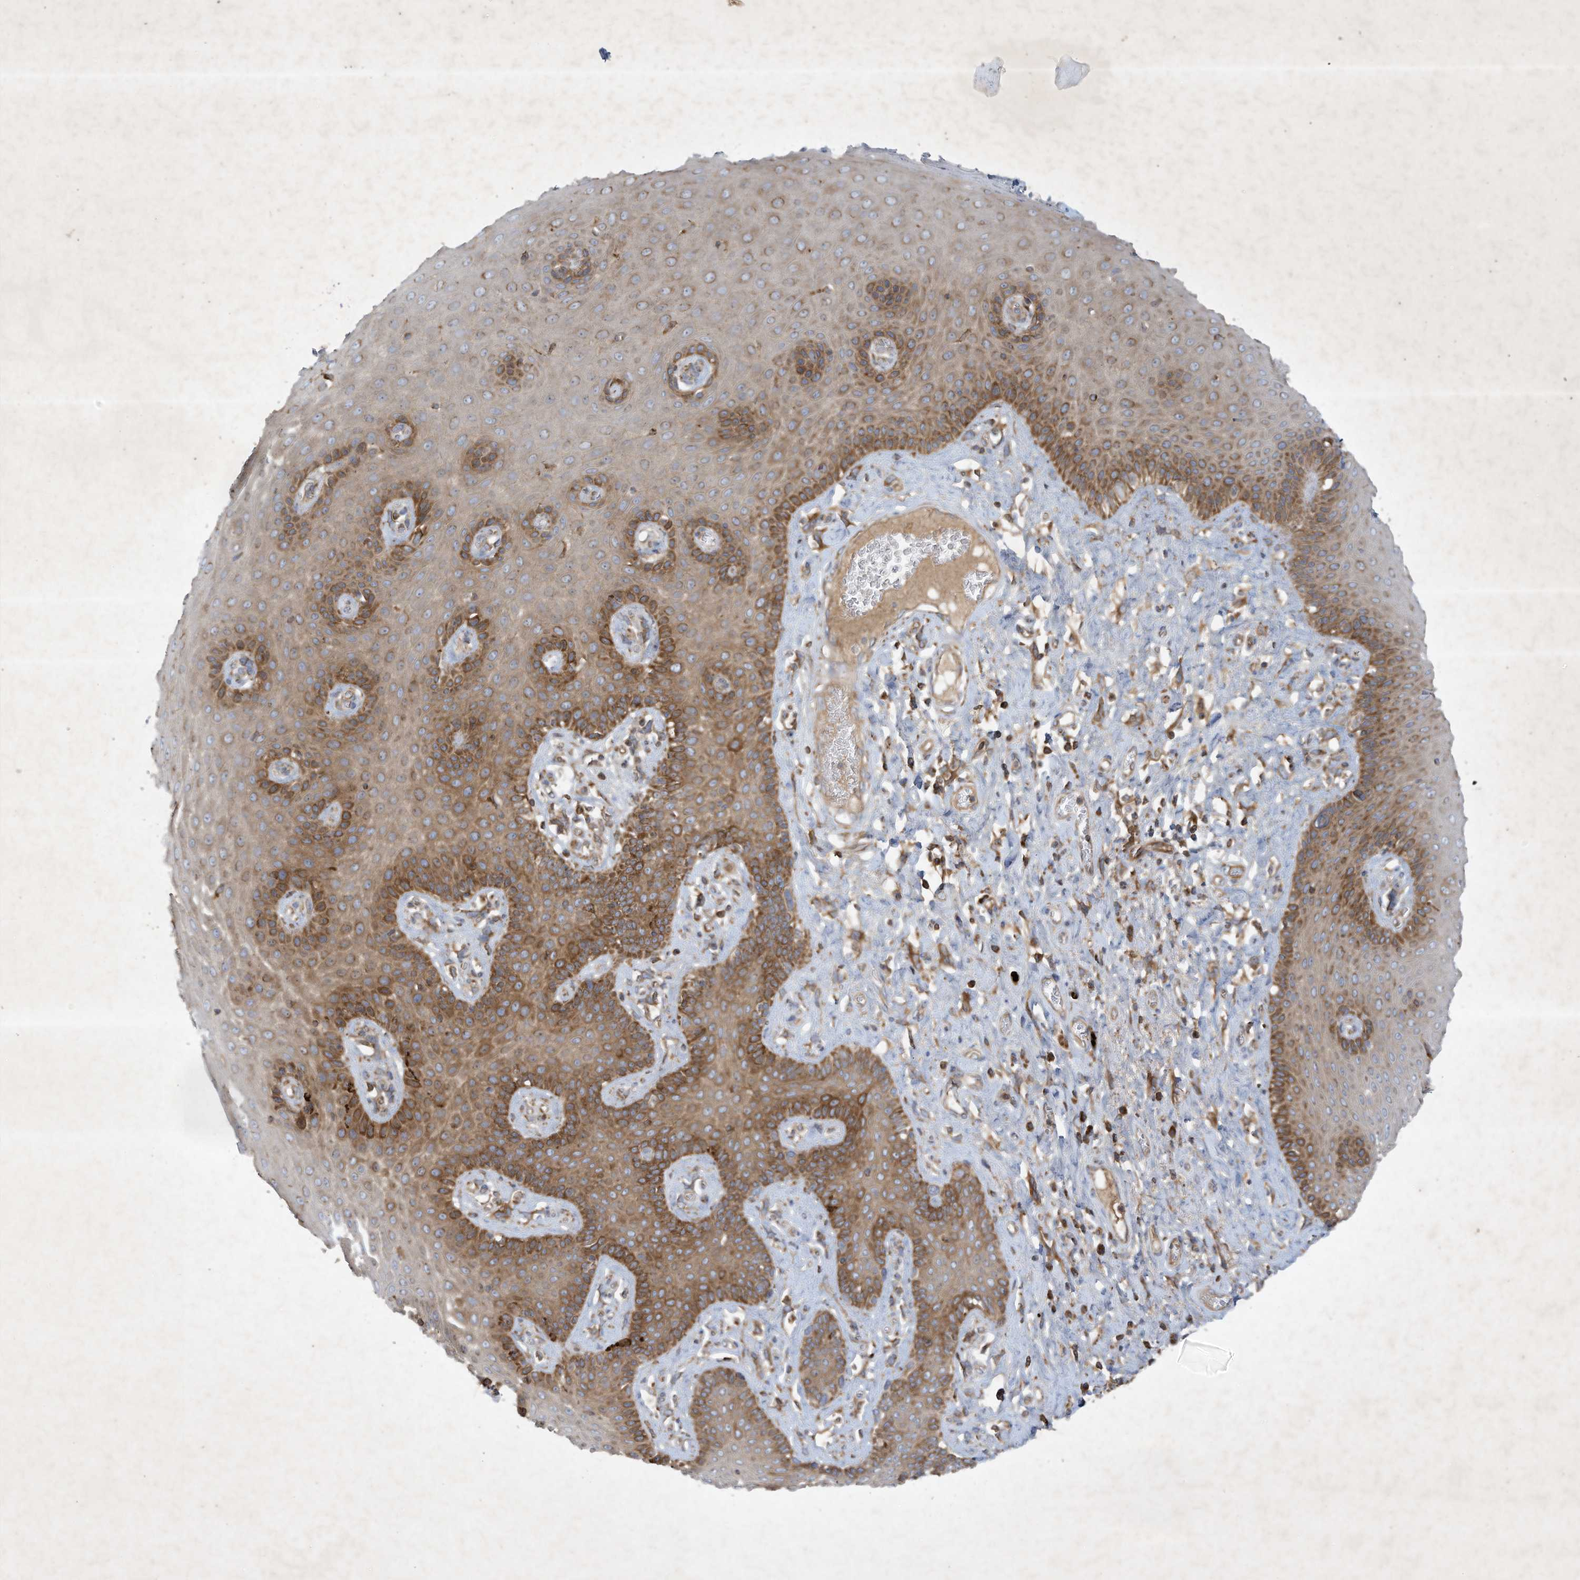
{"staining": {"intensity": "moderate", "quantity": "25%-75%", "location": "cytoplasmic/membranous"}, "tissue": "skin", "cell_type": "Epidermal cells", "image_type": "normal", "snomed": [{"axis": "morphology", "description": "Normal tissue, NOS"}, {"axis": "topography", "description": "Anal"}], "caption": "Moderate cytoplasmic/membranous expression is seen in about 25%-75% of epidermal cells in benign skin. The protein is stained brown, and the nuclei are stained in blue (DAB IHC with brightfield microscopy, high magnification).", "gene": "SYNJ2", "patient": {"sex": "male", "age": 69}}